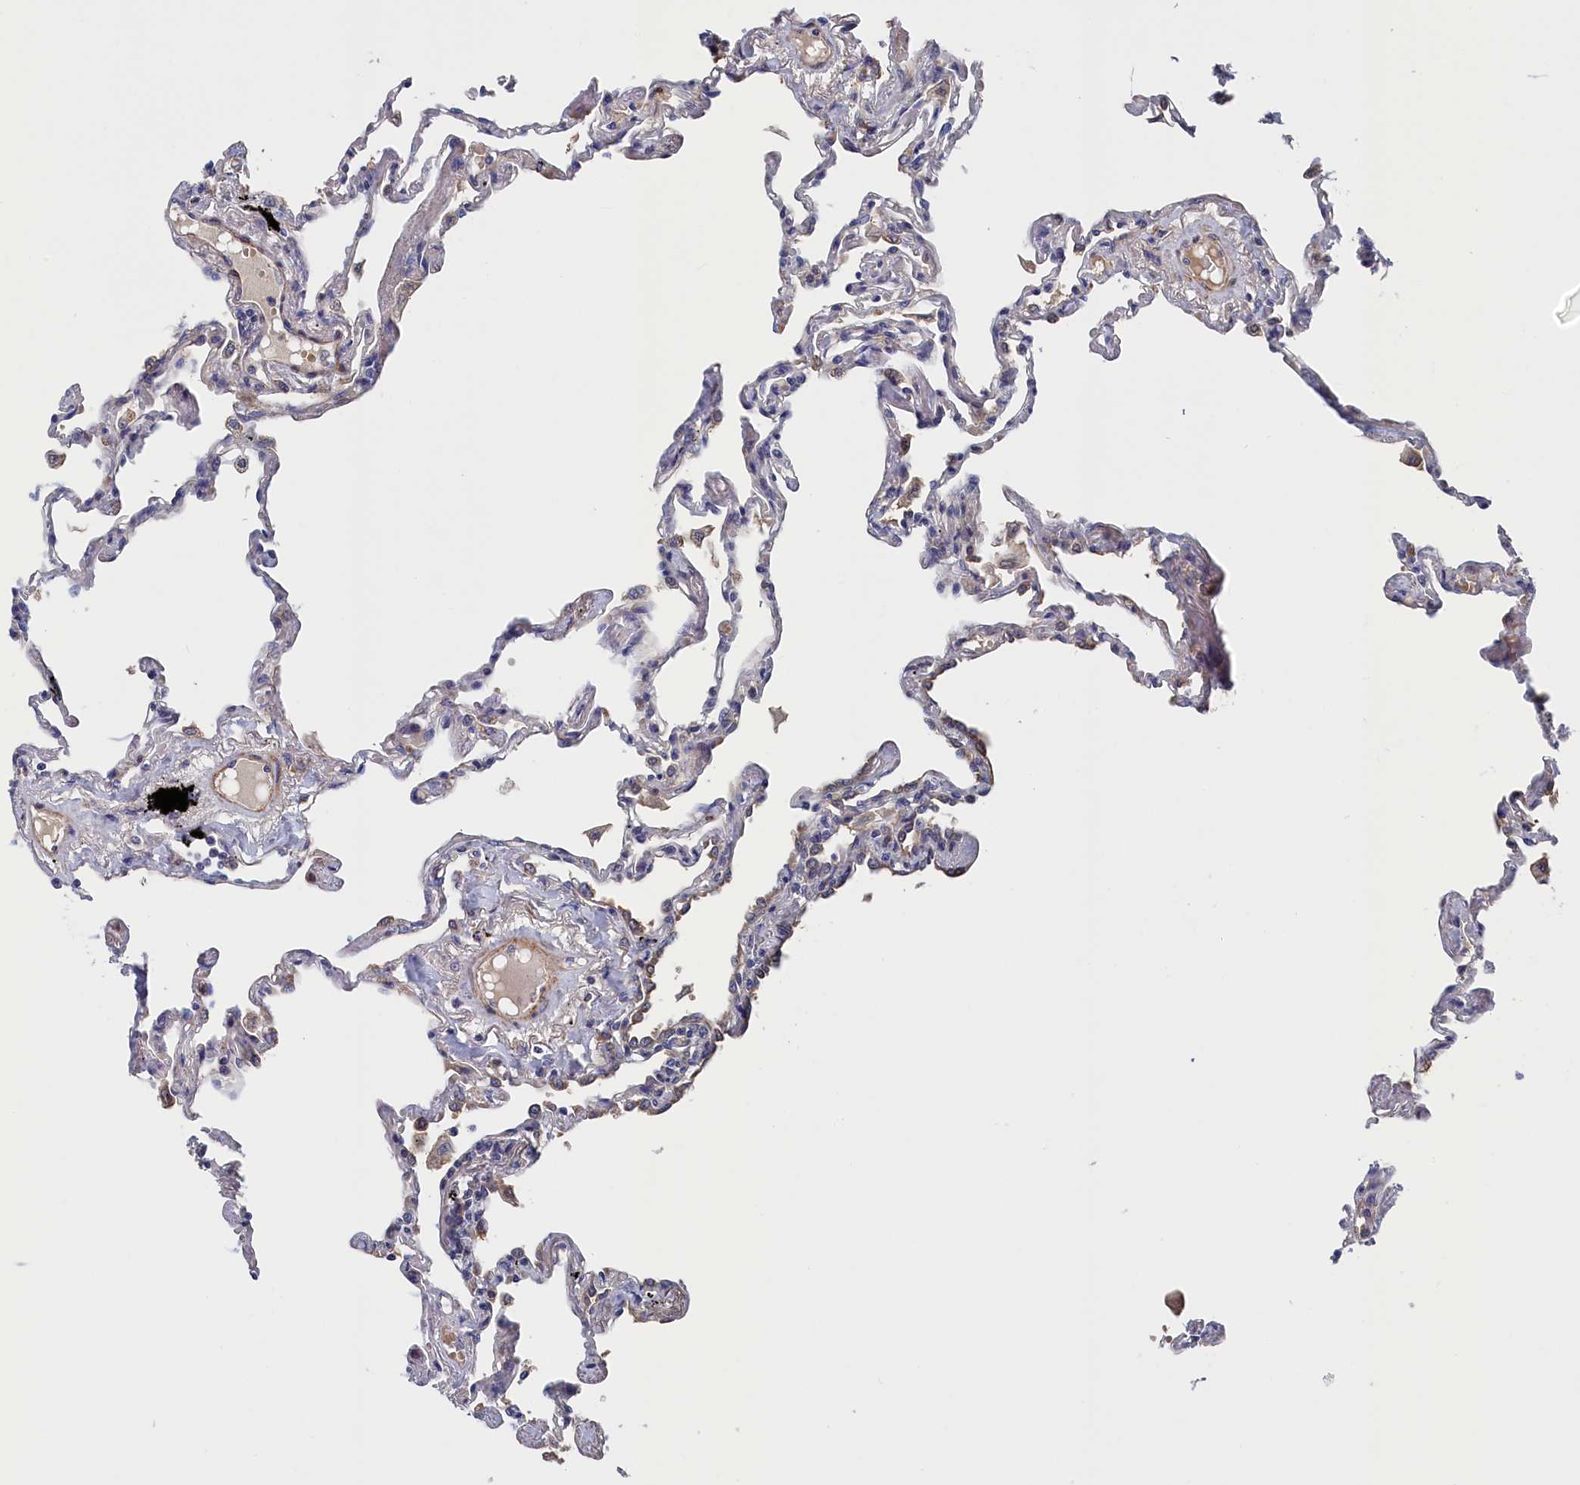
{"staining": {"intensity": "weak", "quantity": "25%-75%", "location": "cytoplasmic/membranous"}, "tissue": "lung", "cell_type": "Alveolar cells", "image_type": "normal", "snomed": [{"axis": "morphology", "description": "Normal tissue, NOS"}, {"axis": "topography", "description": "Lung"}], "caption": "This image displays unremarkable lung stained with immunohistochemistry (IHC) to label a protein in brown. The cytoplasmic/membranous of alveolar cells show weak positivity for the protein. Nuclei are counter-stained blue.", "gene": "CYB5D2", "patient": {"sex": "female", "age": 67}}